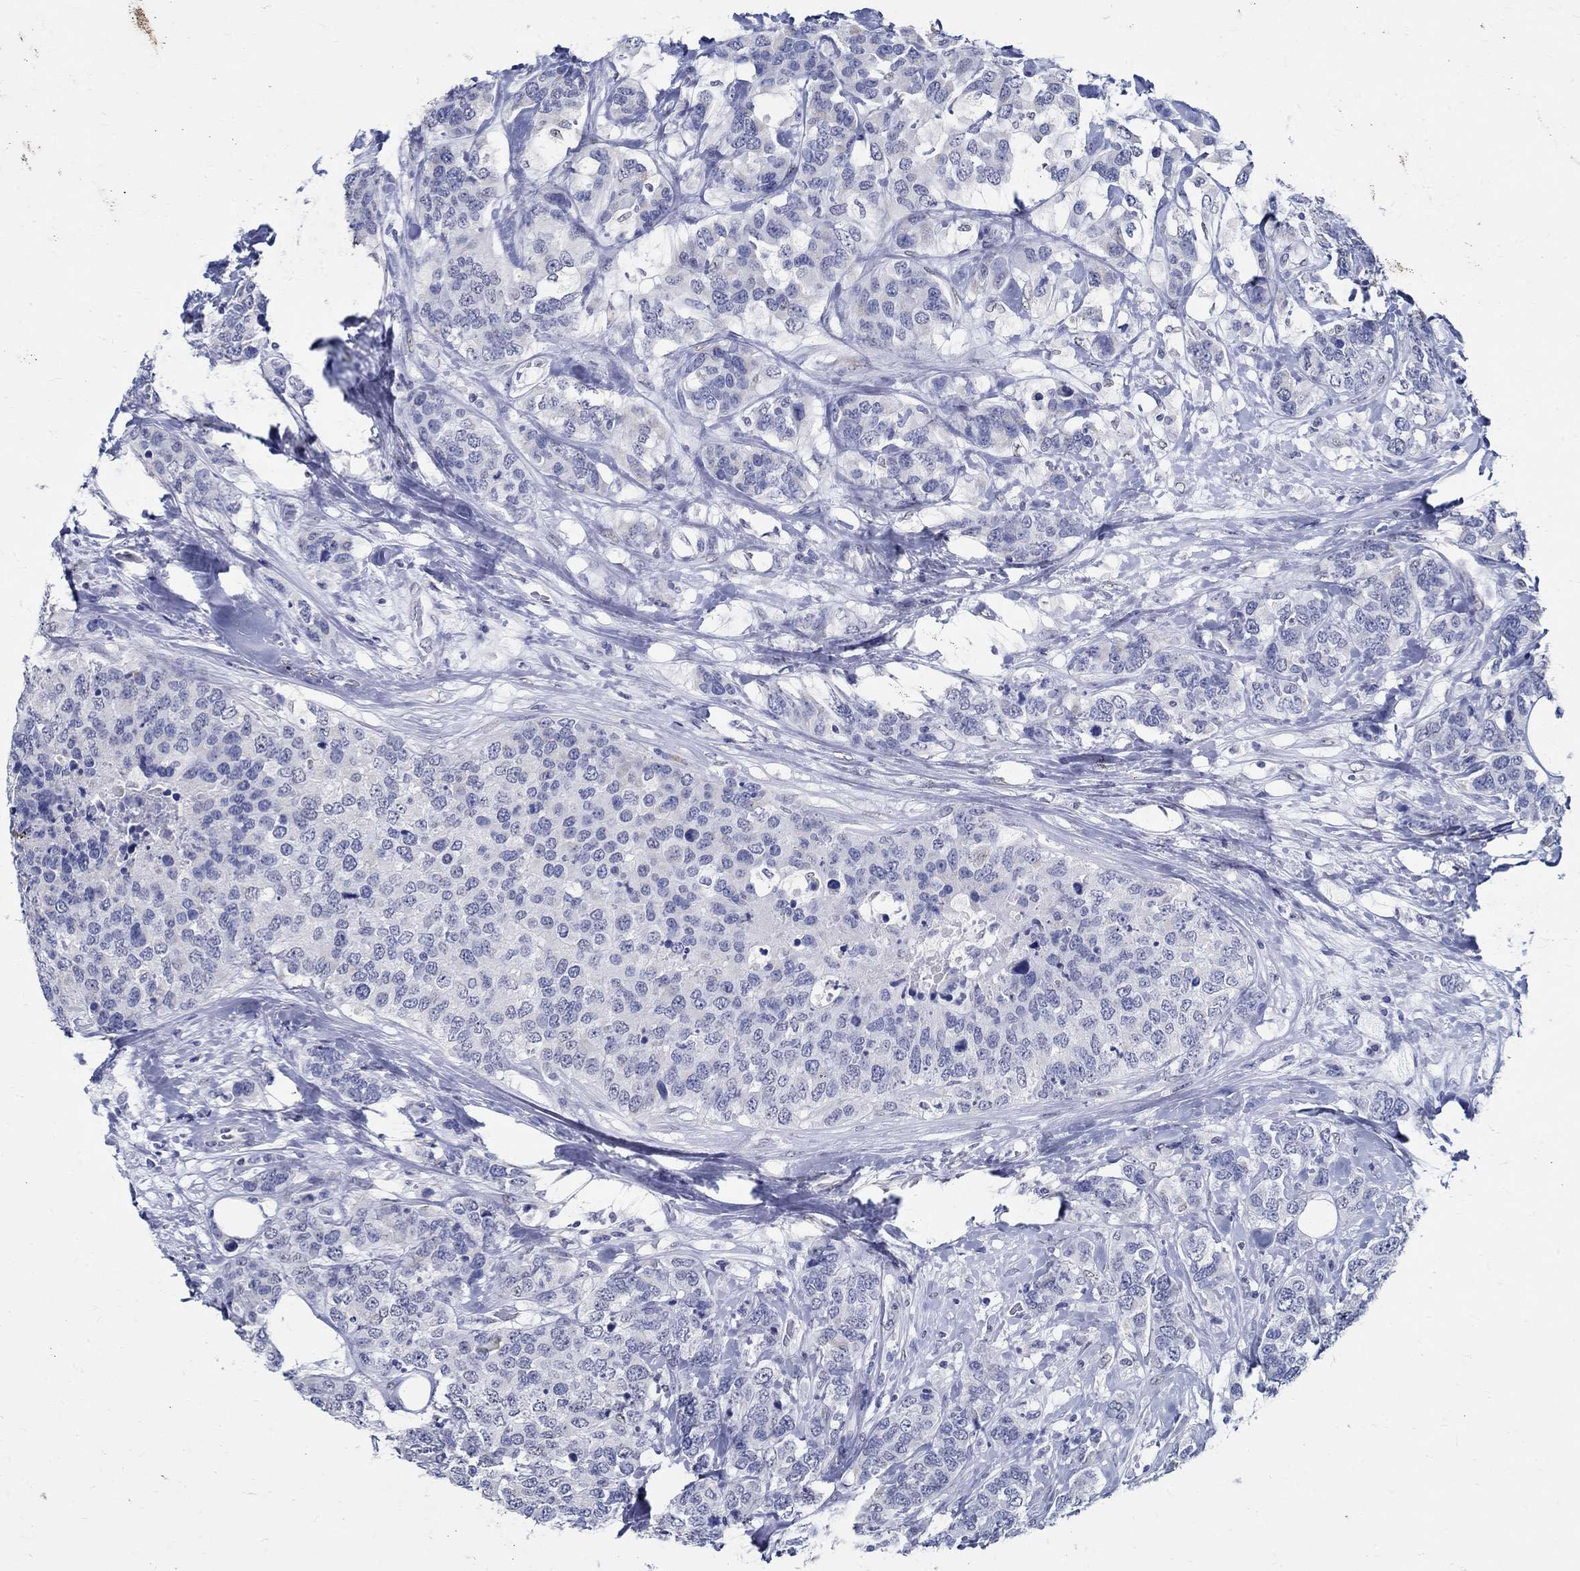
{"staining": {"intensity": "negative", "quantity": "none", "location": "none"}, "tissue": "breast cancer", "cell_type": "Tumor cells", "image_type": "cancer", "snomed": [{"axis": "morphology", "description": "Lobular carcinoma"}, {"axis": "topography", "description": "Breast"}], "caption": "This is a photomicrograph of immunohistochemistry staining of breast cancer (lobular carcinoma), which shows no staining in tumor cells.", "gene": "TSPAN16", "patient": {"sex": "female", "age": 59}}